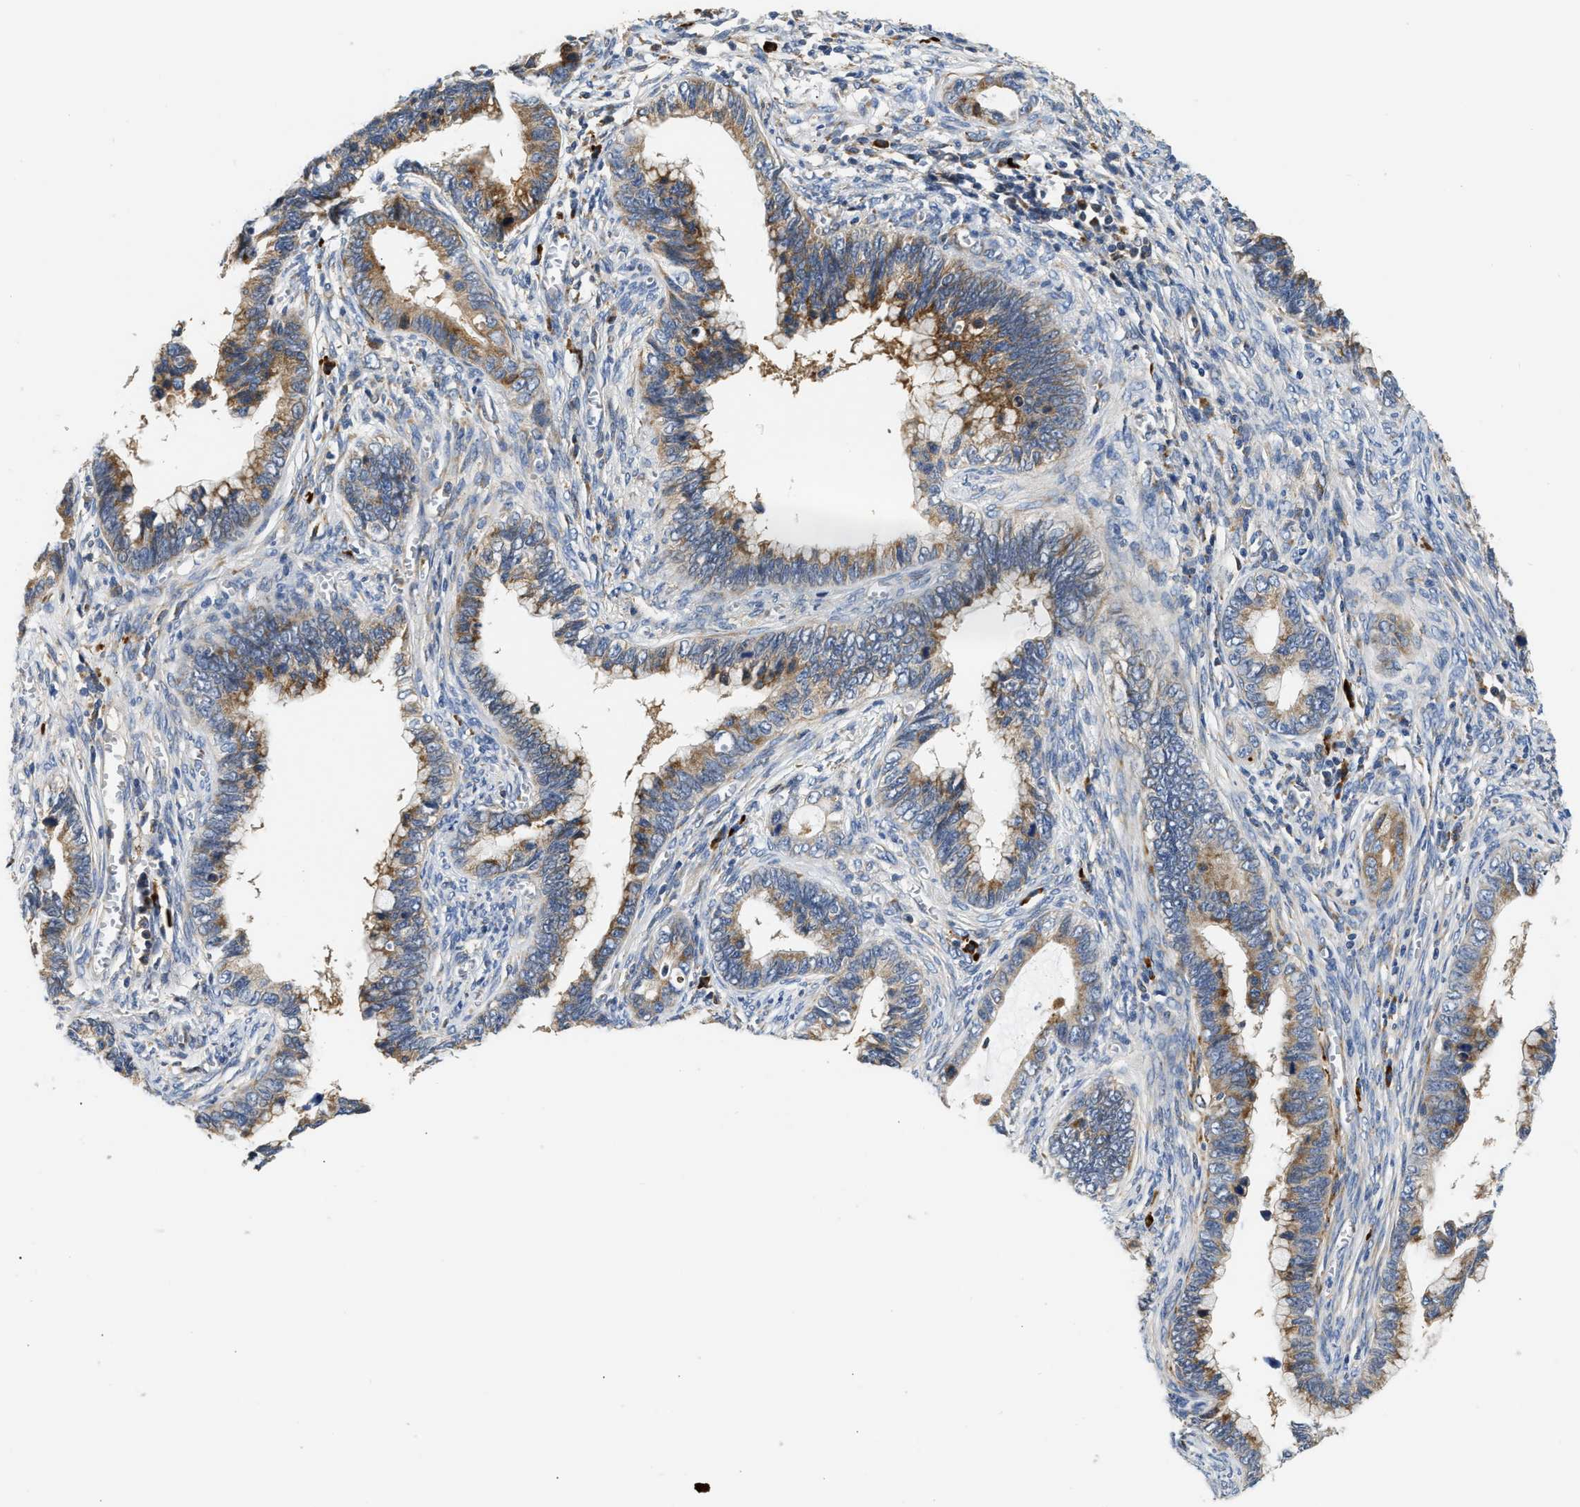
{"staining": {"intensity": "moderate", "quantity": ">75%", "location": "cytoplasmic/membranous"}, "tissue": "cervical cancer", "cell_type": "Tumor cells", "image_type": "cancer", "snomed": [{"axis": "morphology", "description": "Adenocarcinoma, NOS"}, {"axis": "topography", "description": "Cervix"}], "caption": "The image displays staining of cervical cancer (adenocarcinoma), revealing moderate cytoplasmic/membranous protein positivity (brown color) within tumor cells. (DAB (3,3'-diaminobenzidine) = brown stain, brightfield microscopy at high magnification).", "gene": "AMZ1", "patient": {"sex": "female", "age": 44}}